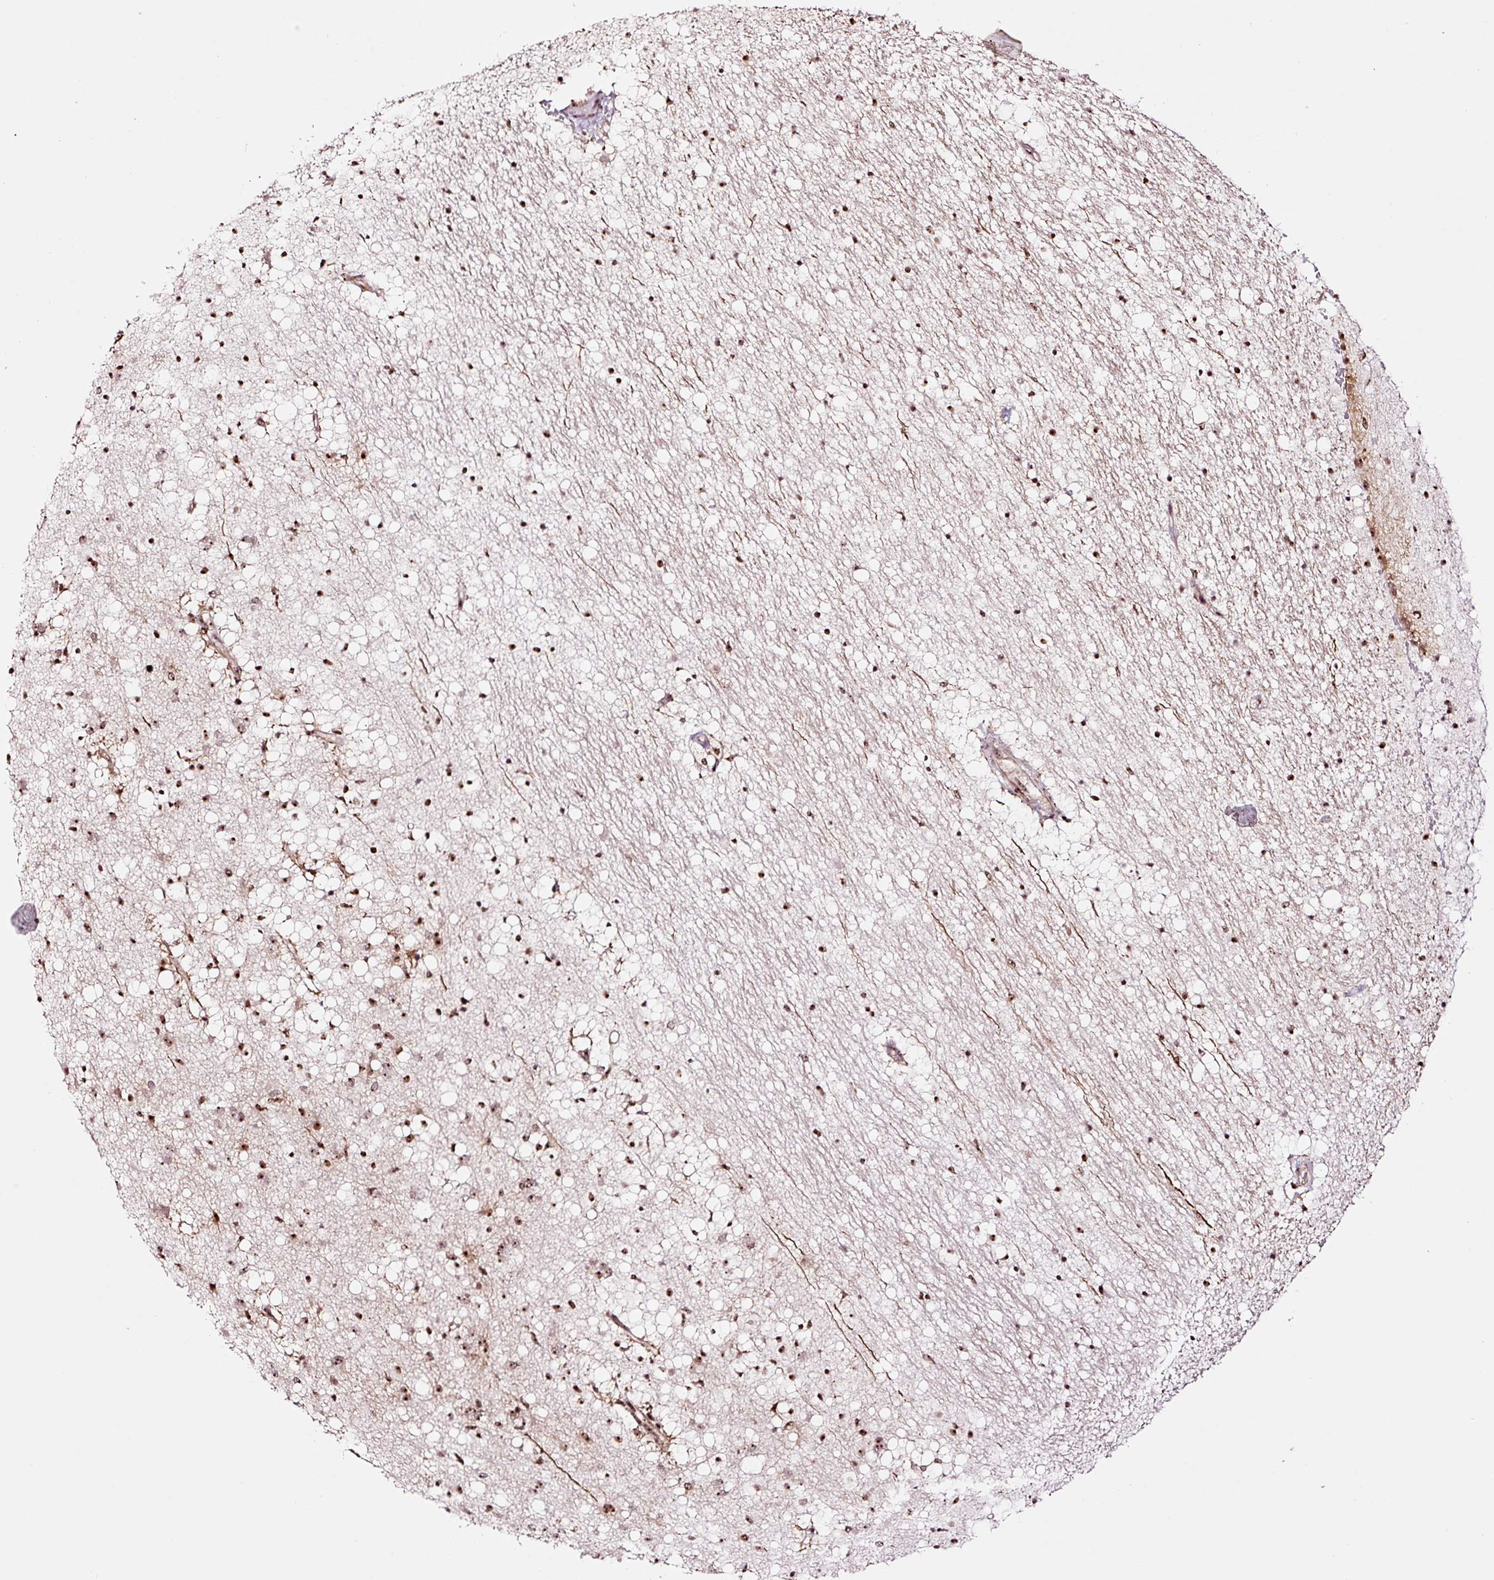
{"staining": {"intensity": "strong", "quantity": ">75%", "location": "nuclear"}, "tissue": "caudate", "cell_type": "Glial cells", "image_type": "normal", "snomed": [{"axis": "morphology", "description": "Normal tissue, NOS"}, {"axis": "topography", "description": "Lateral ventricle wall"}], "caption": "A micrograph of human caudate stained for a protein demonstrates strong nuclear brown staining in glial cells.", "gene": "GNL3", "patient": {"sex": "male", "age": 37}}